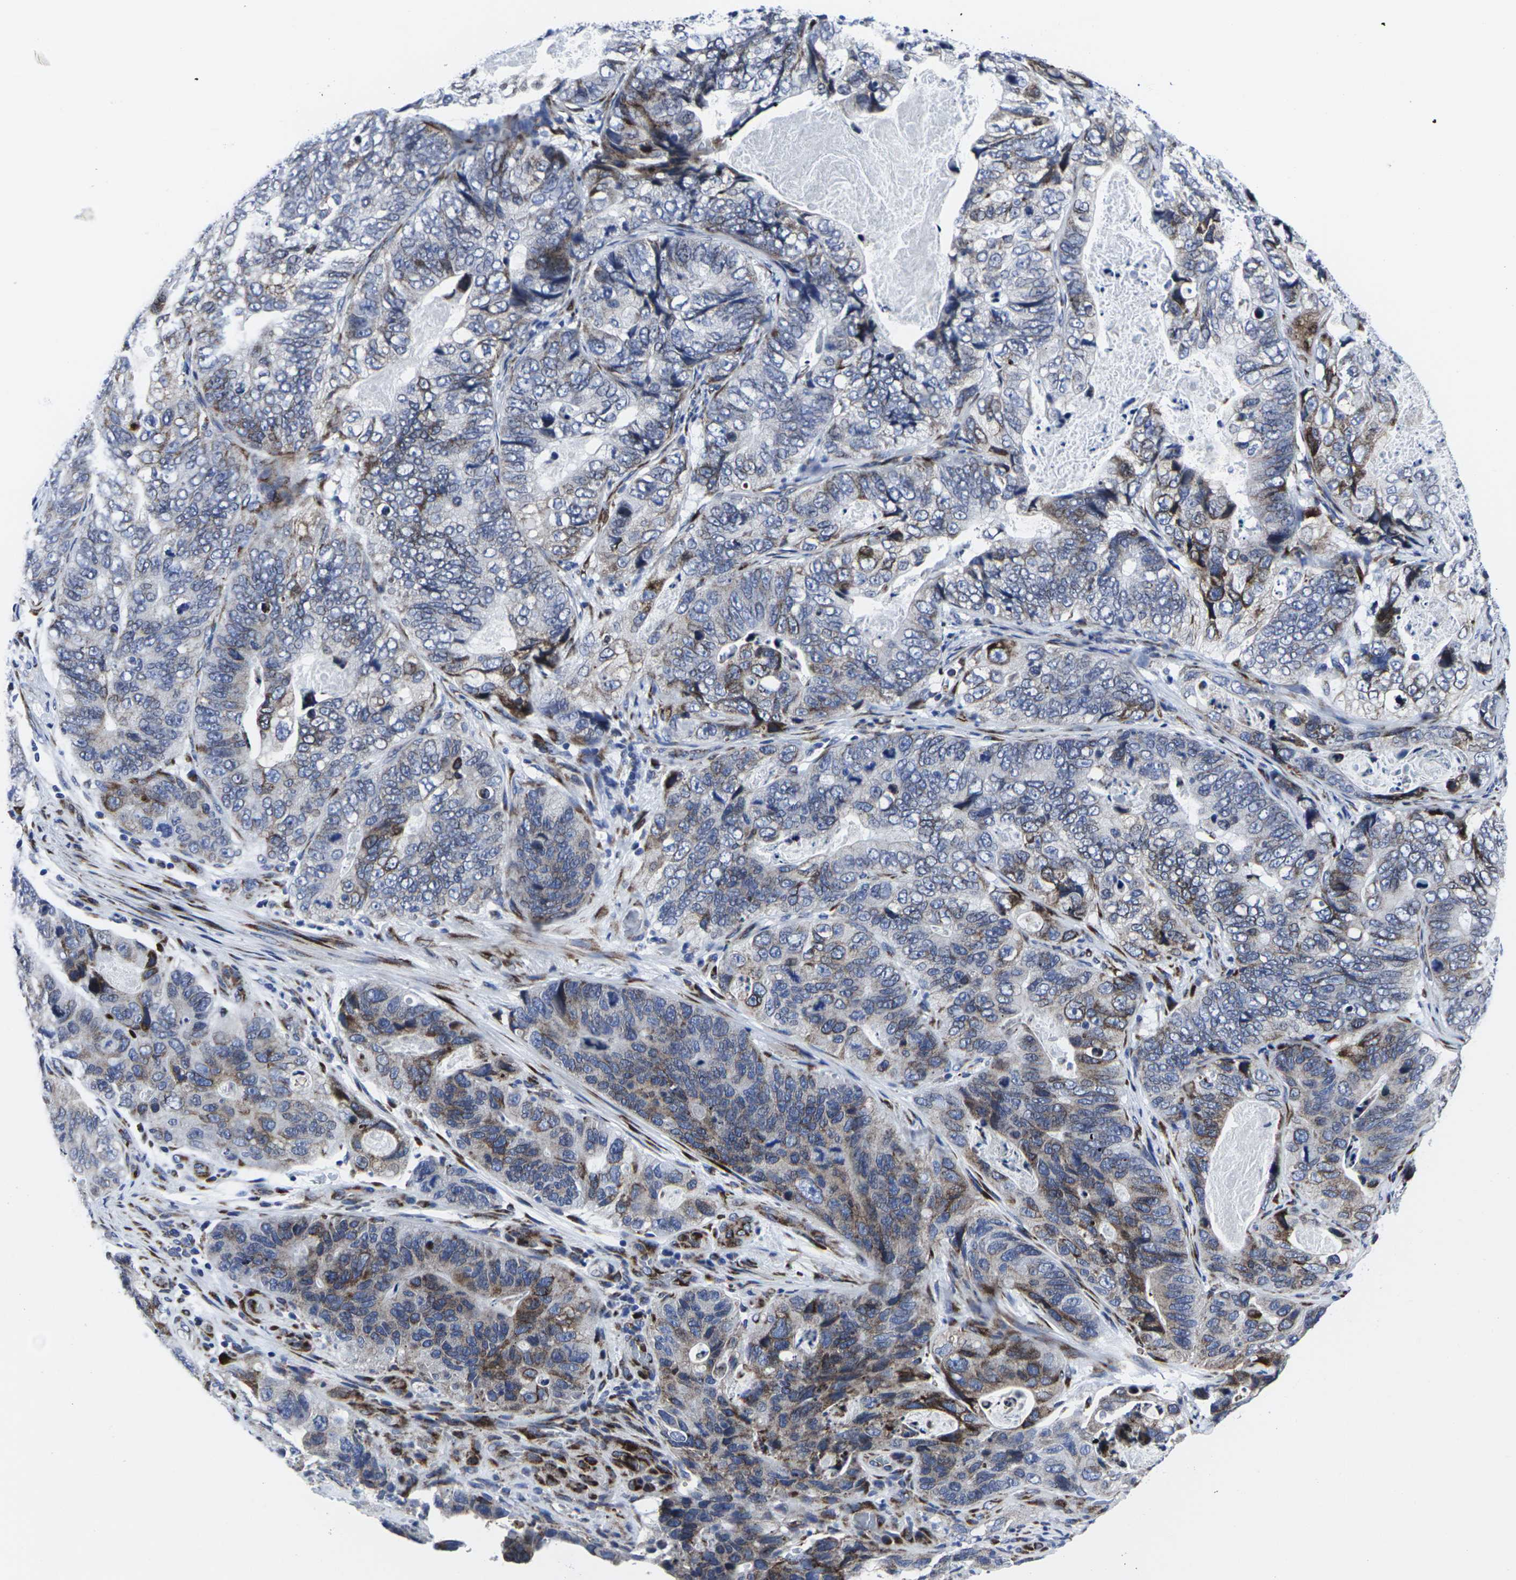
{"staining": {"intensity": "moderate", "quantity": "25%-75%", "location": "cytoplasmic/membranous"}, "tissue": "stomach cancer", "cell_type": "Tumor cells", "image_type": "cancer", "snomed": [{"axis": "morphology", "description": "Adenocarcinoma, NOS"}, {"axis": "topography", "description": "Stomach"}], "caption": "Immunohistochemical staining of stomach adenocarcinoma displays medium levels of moderate cytoplasmic/membranous protein positivity in about 25%-75% of tumor cells.", "gene": "RPN1", "patient": {"sex": "female", "age": 89}}